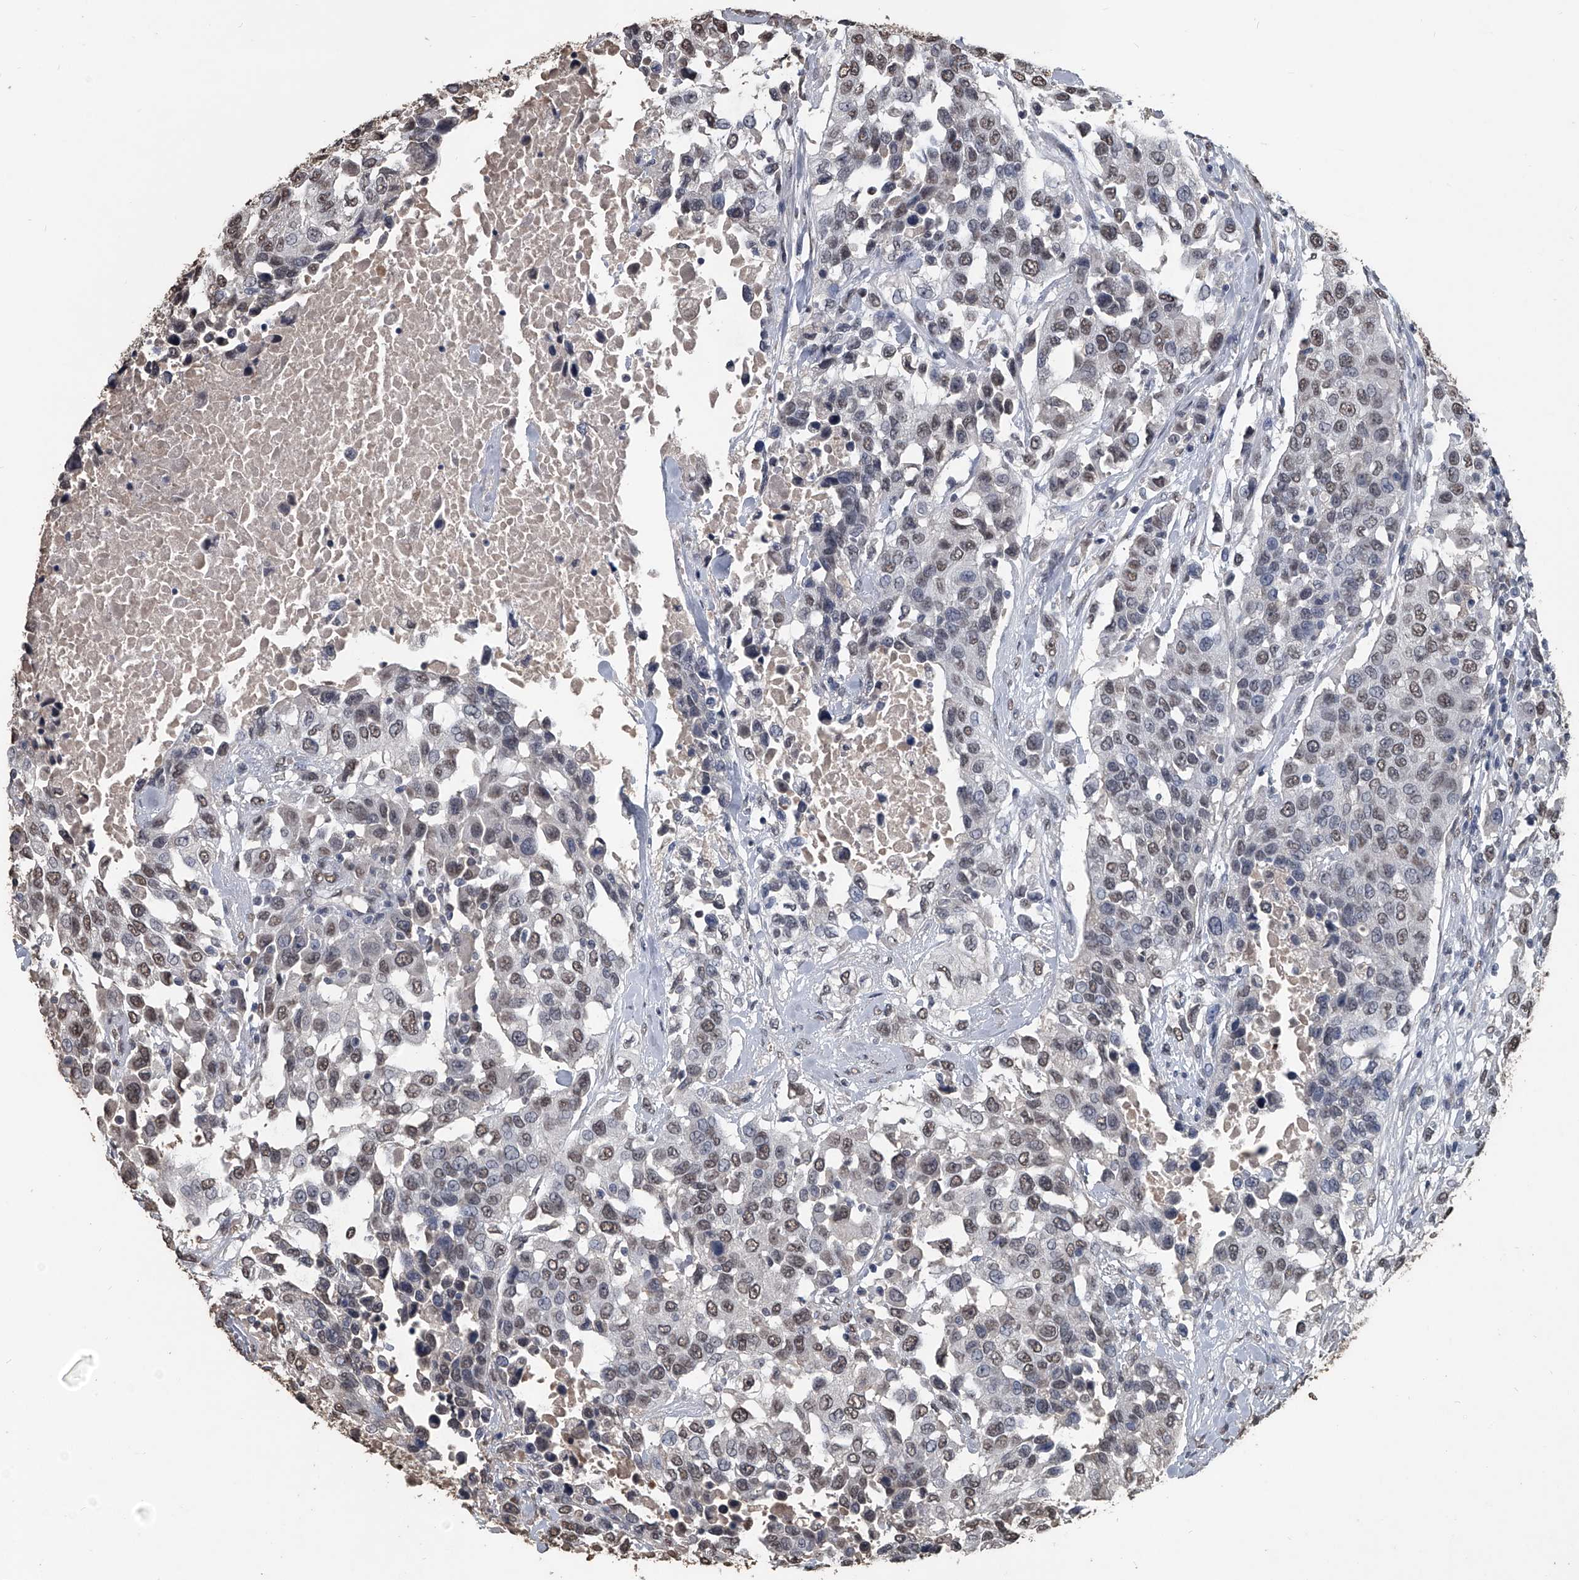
{"staining": {"intensity": "weak", "quantity": "25%-75%", "location": "nuclear"}, "tissue": "urothelial cancer", "cell_type": "Tumor cells", "image_type": "cancer", "snomed": [{"axis": "morphology", "description": "Urothelial carcinoma, High grade"}, {"axis": "topography", "description": "Urinary bladder"}], "caption": "Weak nuclear protein positivity is identified in about 25%-75% of tumor cells in high-grade urothelial carcinoma.", "gene": "MATR3", "patient": {"sex": "female", "age": 80}}